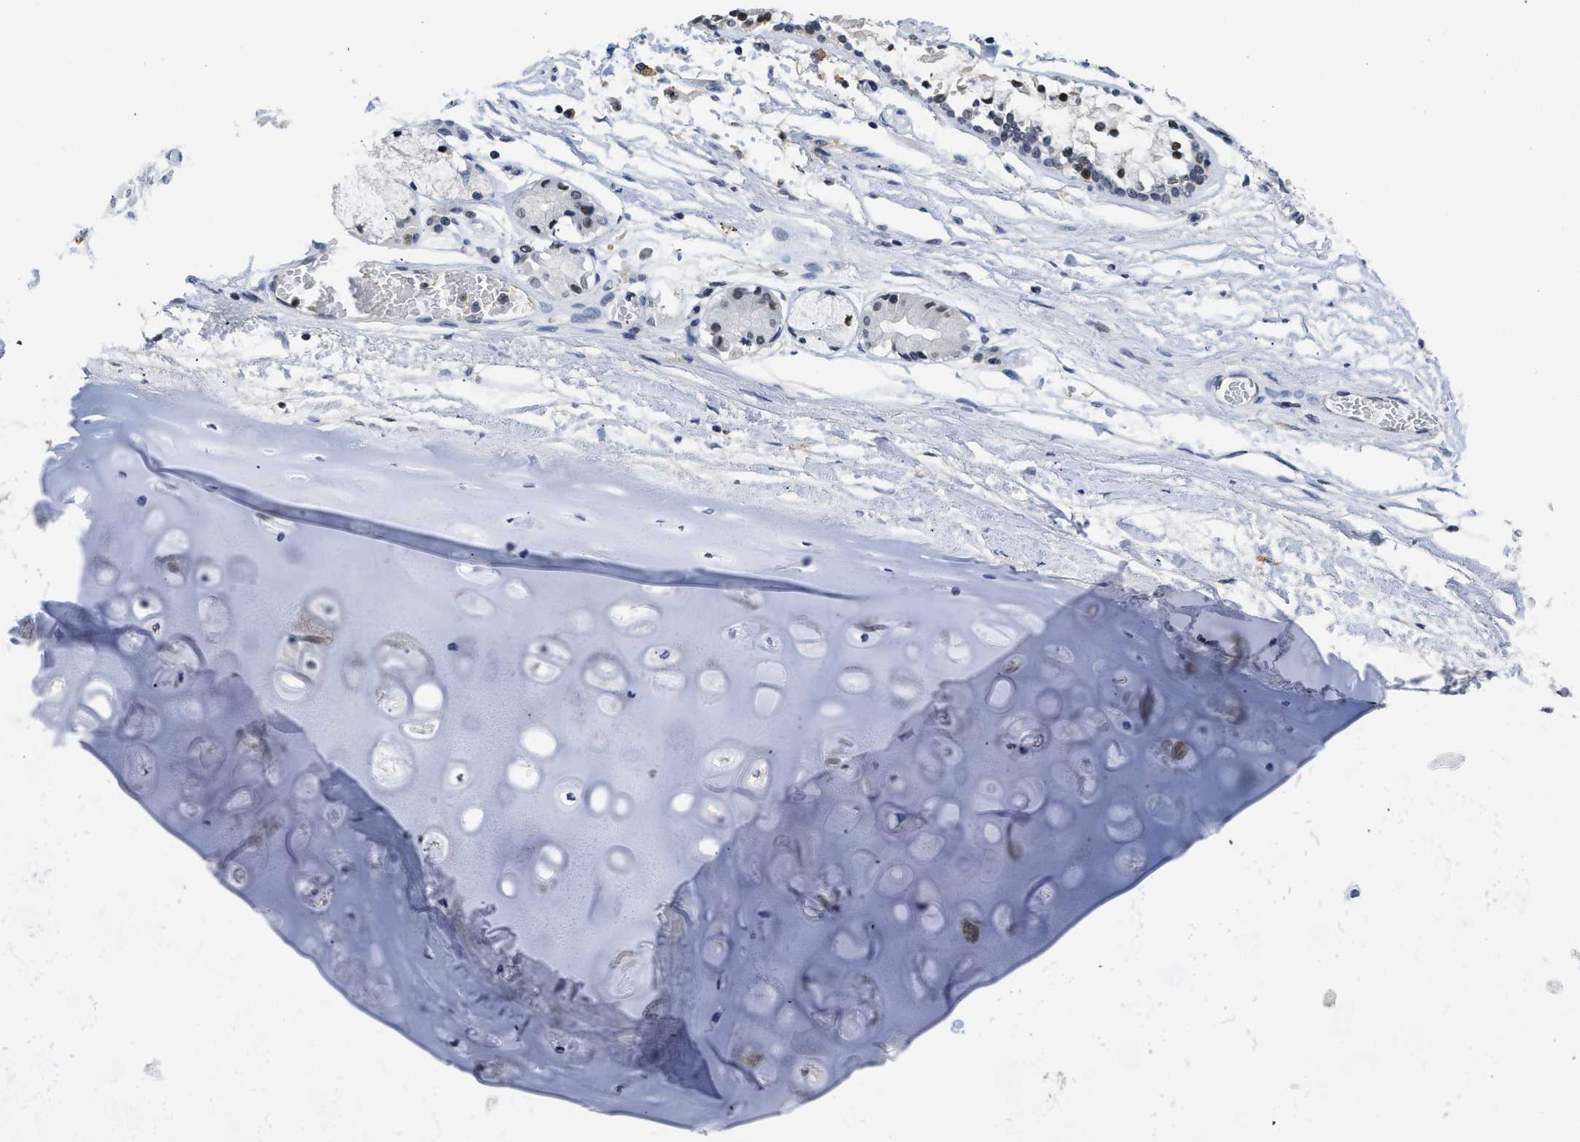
{"staining": {"intensity": "weak", "quantity": ">75%", "location": "nuclear"}, "tissue": "adipose tissue", "cell_type": "Adipocytes", "image_type": "normal", "snomed": [{"axis": "morphology", "description": "Normal tissue, NOS"}, {"axis": "topography", "description": "Cartilage tissue"}, {"axis": "topography", "description": "Lung"}], "caption": "Adipocytes demonstrate weak nuclear staining in approximately >75% of cells in unremarkable adipose tissue.", "gene": "GGNBP2", "patient": {"sex": "female", "age": 77}}